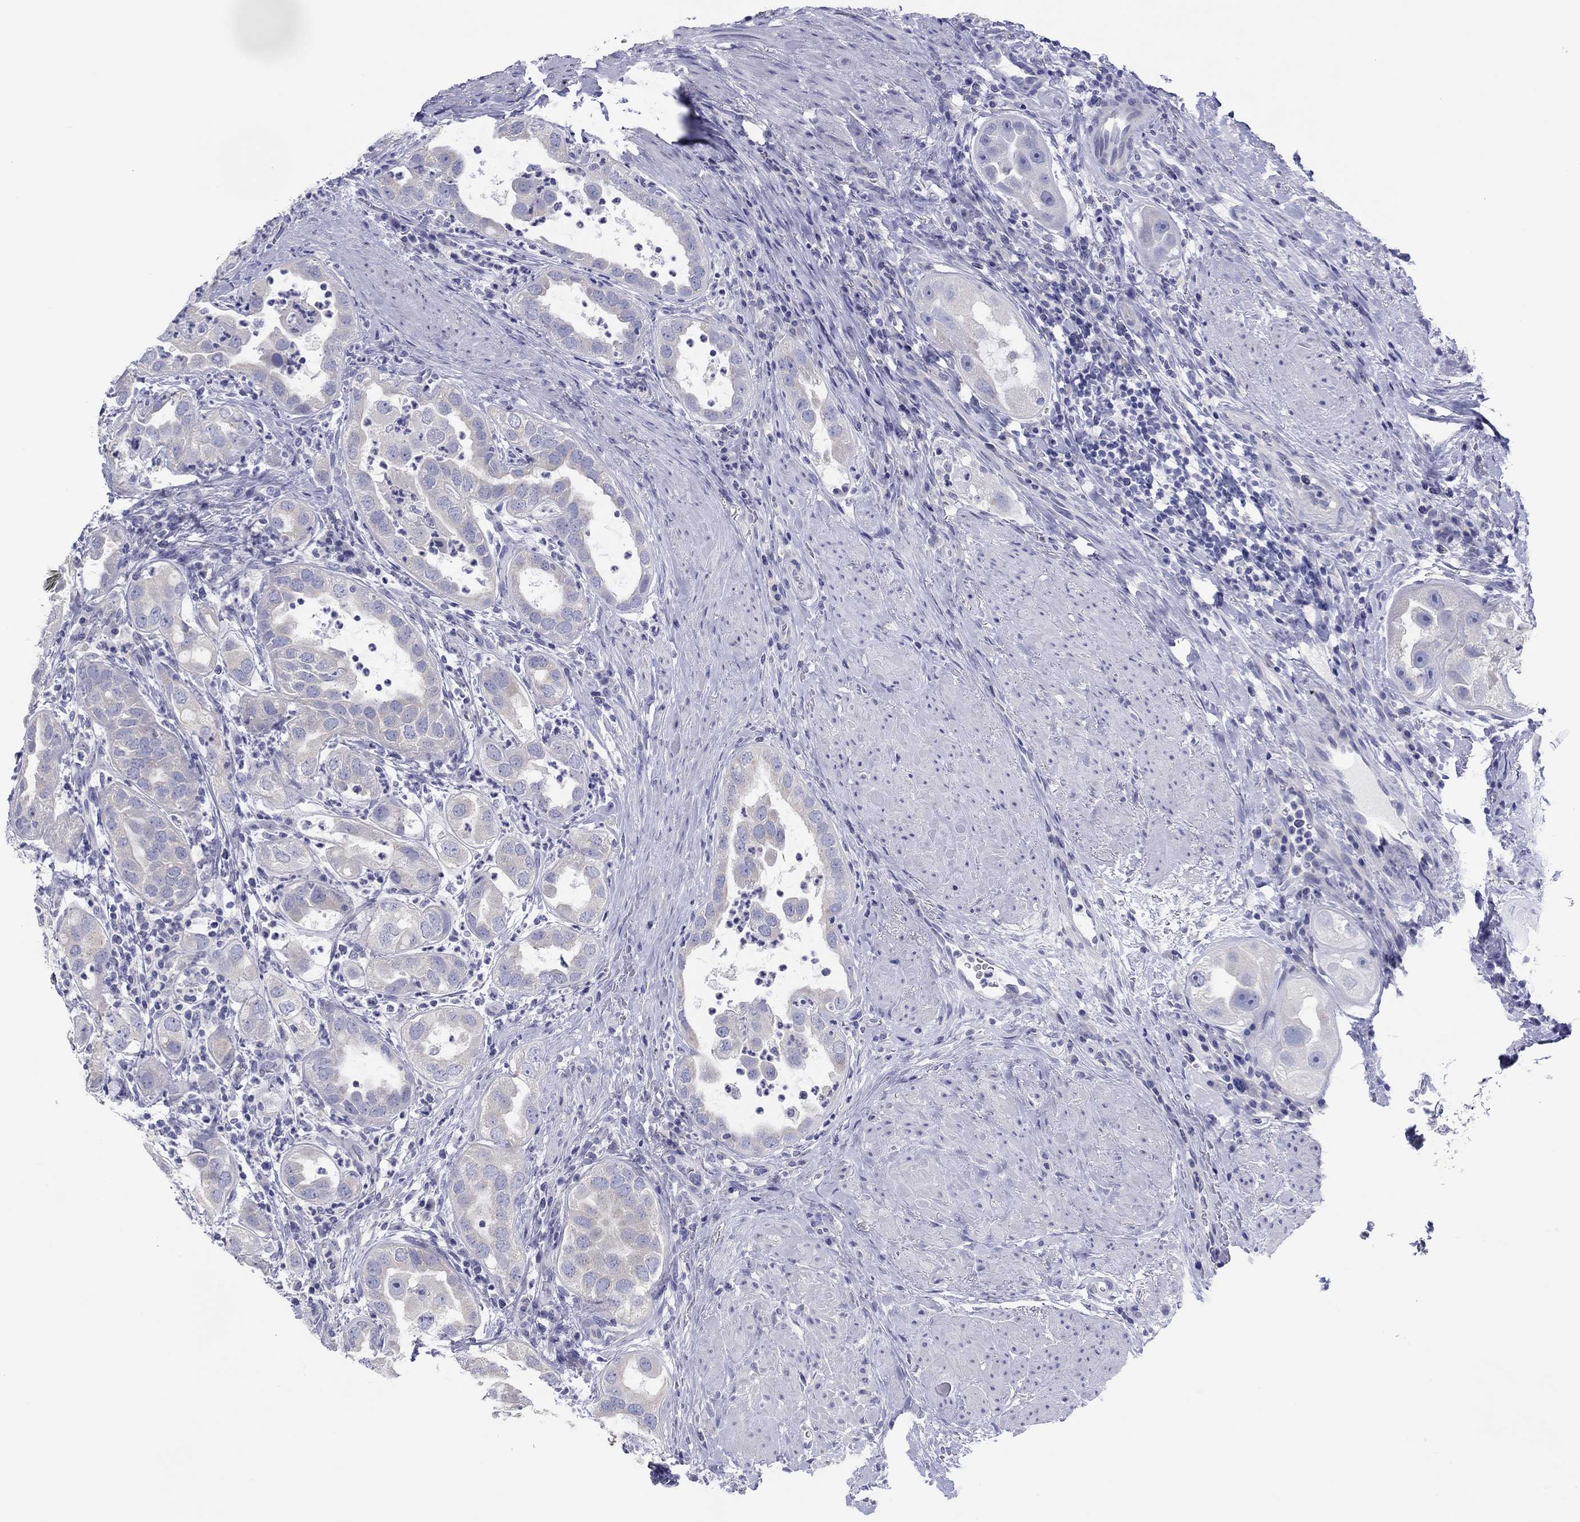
{"staining": {"intensity": "negative", "quantity": "none", "location": "none"}, "tissue": "urothelial cancer", "cell_type": "Tumor cells", "image_type": "cancer", "snomed": [{"axis": "morphology", "description": "Urothelial carcinoma, High grade"}, {"axis": "topography", "description": "Urinary bladder"}], "caption": "A photomicrograph of high-grade urothelial carcinoma stained for a protein shows no brown staining in tumor cells. (DAB (3,3'-diaminobenzidine) immunohistochemistry with hematoxylin counter stain).", "gene": "ERICH3", "patient": {"sex": "female", "age": 41}}